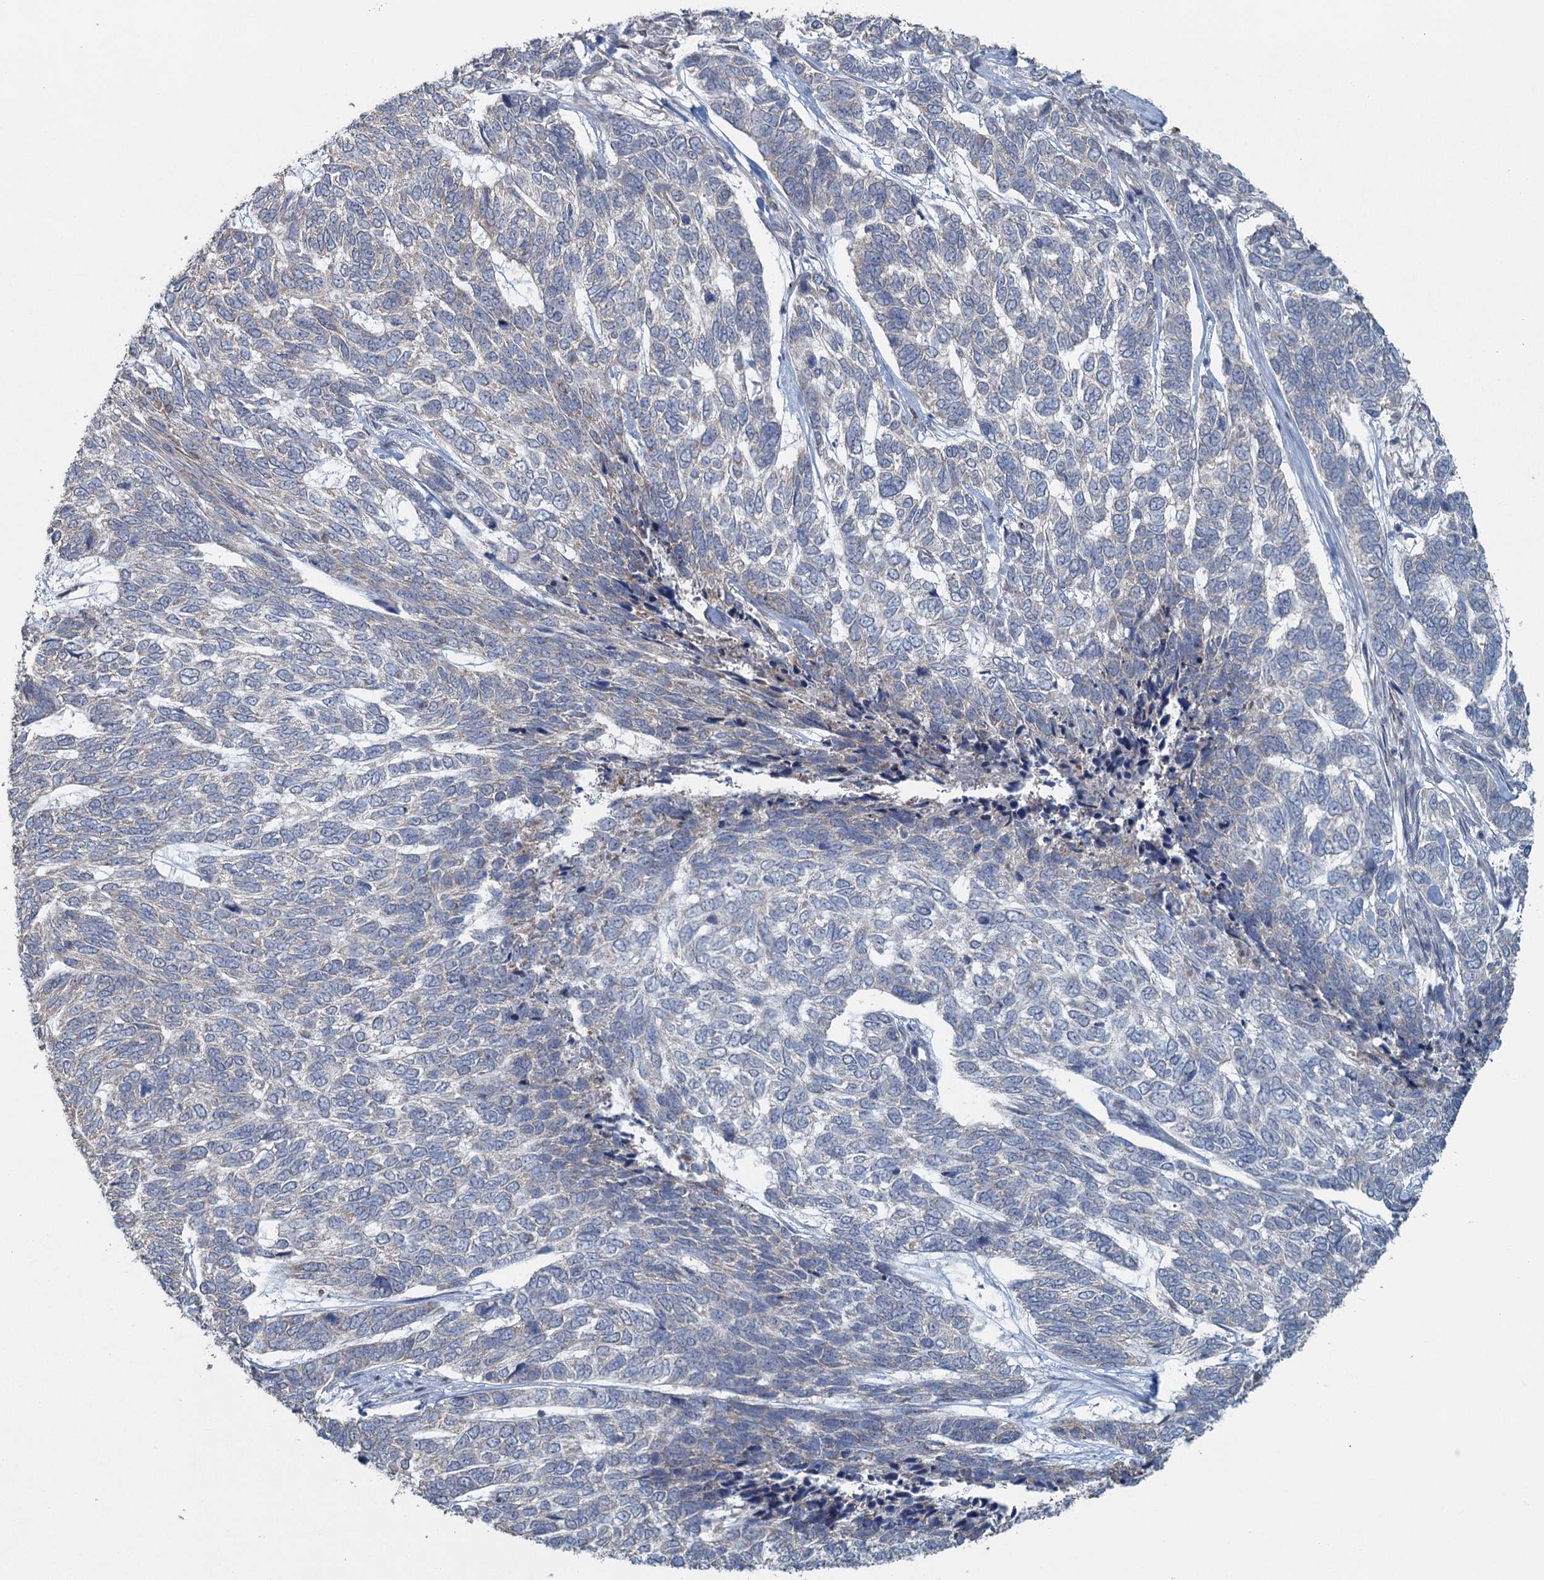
{"staining": {"intensity": "negative", "quantity": "none", "location": "none"}, "tissue": "skin cancer", "cell_type": "Tumor cells", "image_type": "cancer", "snomed": [{"axis": "morphology", "description": "Basal cell carcinoma"}, {"axis": "topography", "description": "Skin"}], "caption": "High power microscopy micrograph of an IHC micrograph of skin cancer, revealing no significant staining in tumor cells.", "gene": "TEX35", "patient": {"sex": "female", "age": 65}}